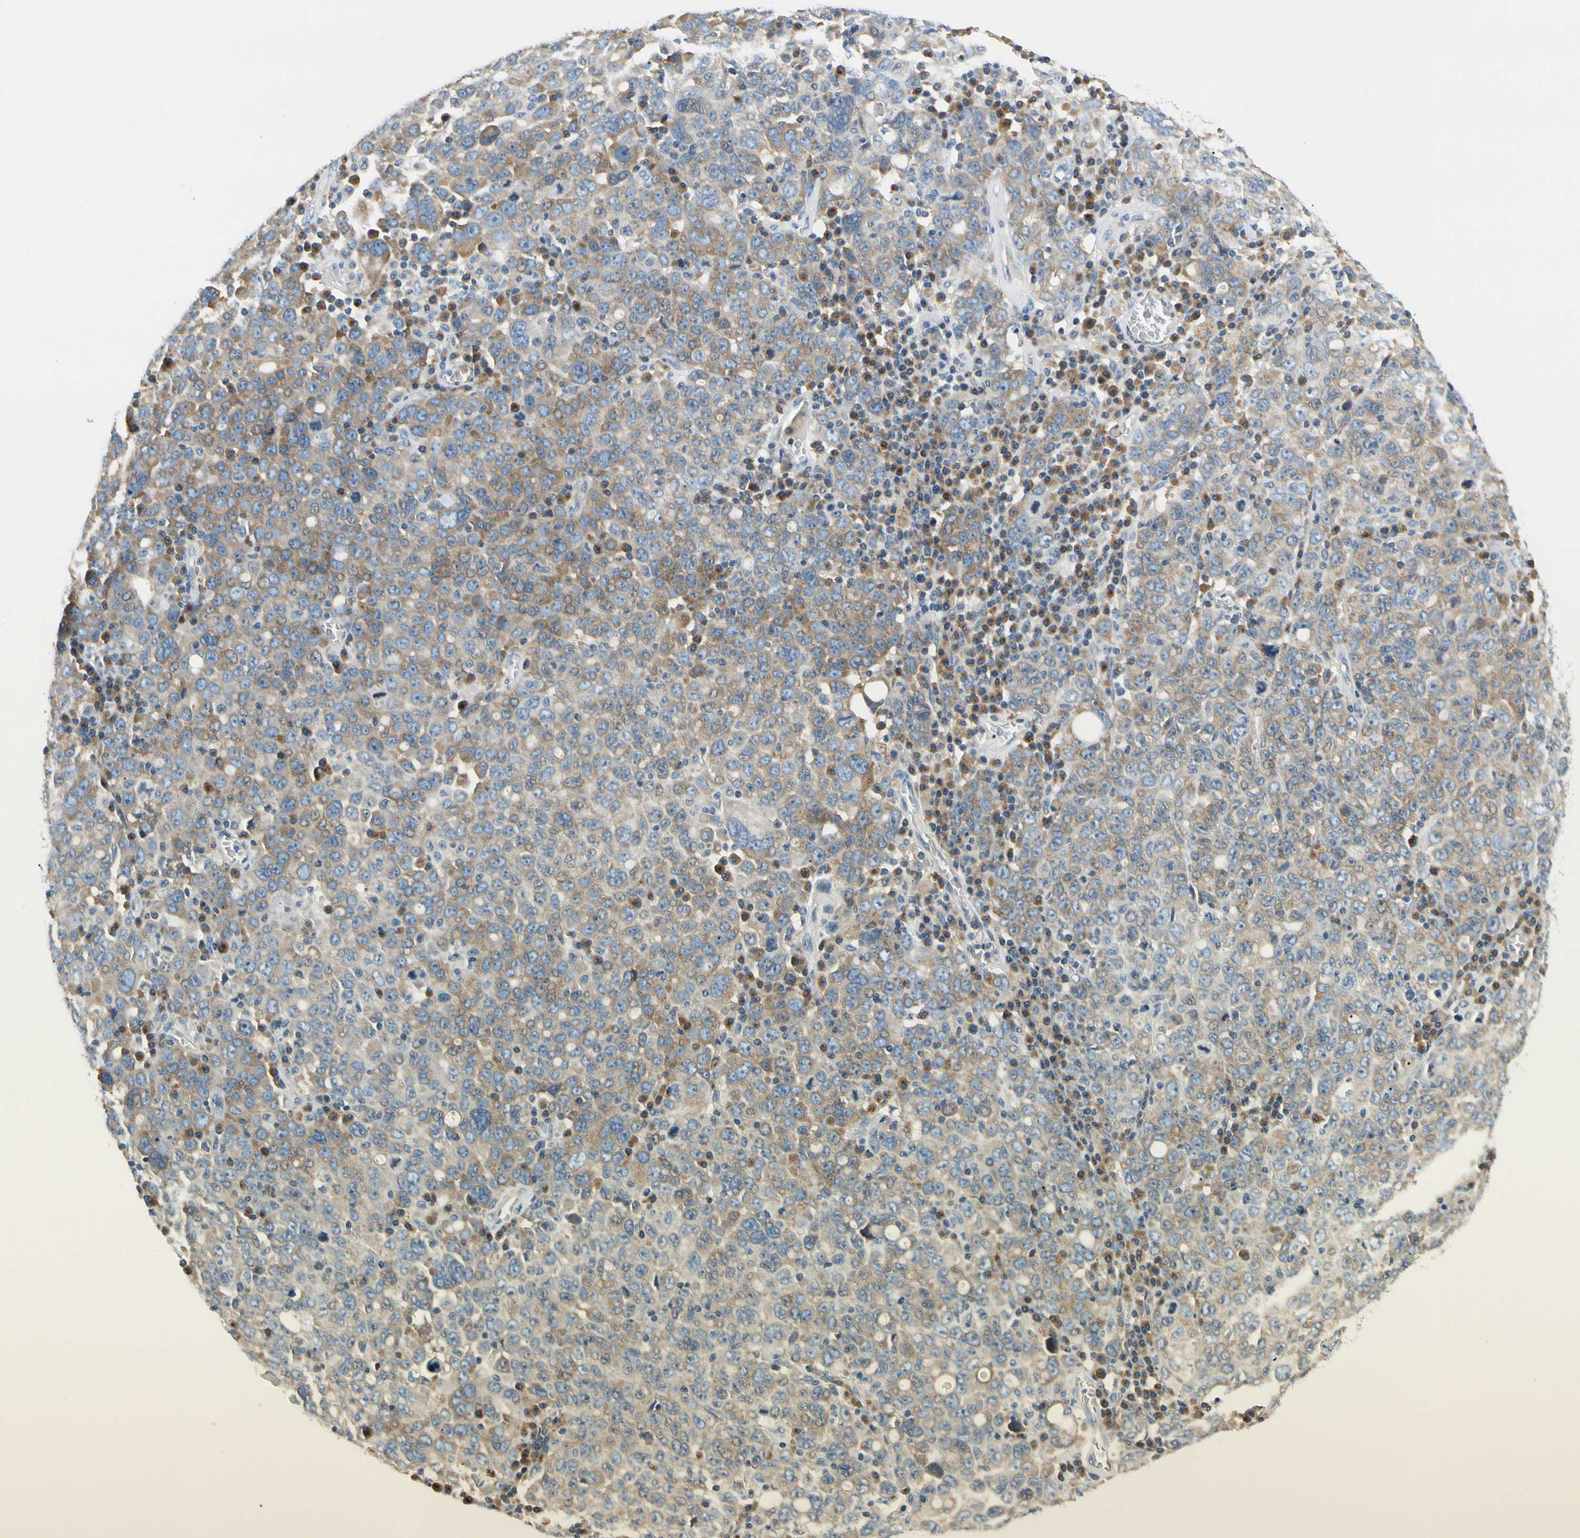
{"staining": {"intensity": "moderate", "quantity": ">75%", "location": "cytoplasmic/membranous"}, "tissue": "ovarian cancer", "cell_type": "Tumor cells", "image_type": "cancer", "snomed": [{"axis": "morphology", "description": "Carcinoma, endometroid"}, {"axis": "topography", "description": "Ovary"}], "caption": "There is medium levels of moderate cytoplasmic/membranous positivity in tumor cells of ovarian cancer, as demonstrated by immunohistochemical staining (brown color).", "gene": "LRRC47", "patient": {"sex": "female", "age": 62}}